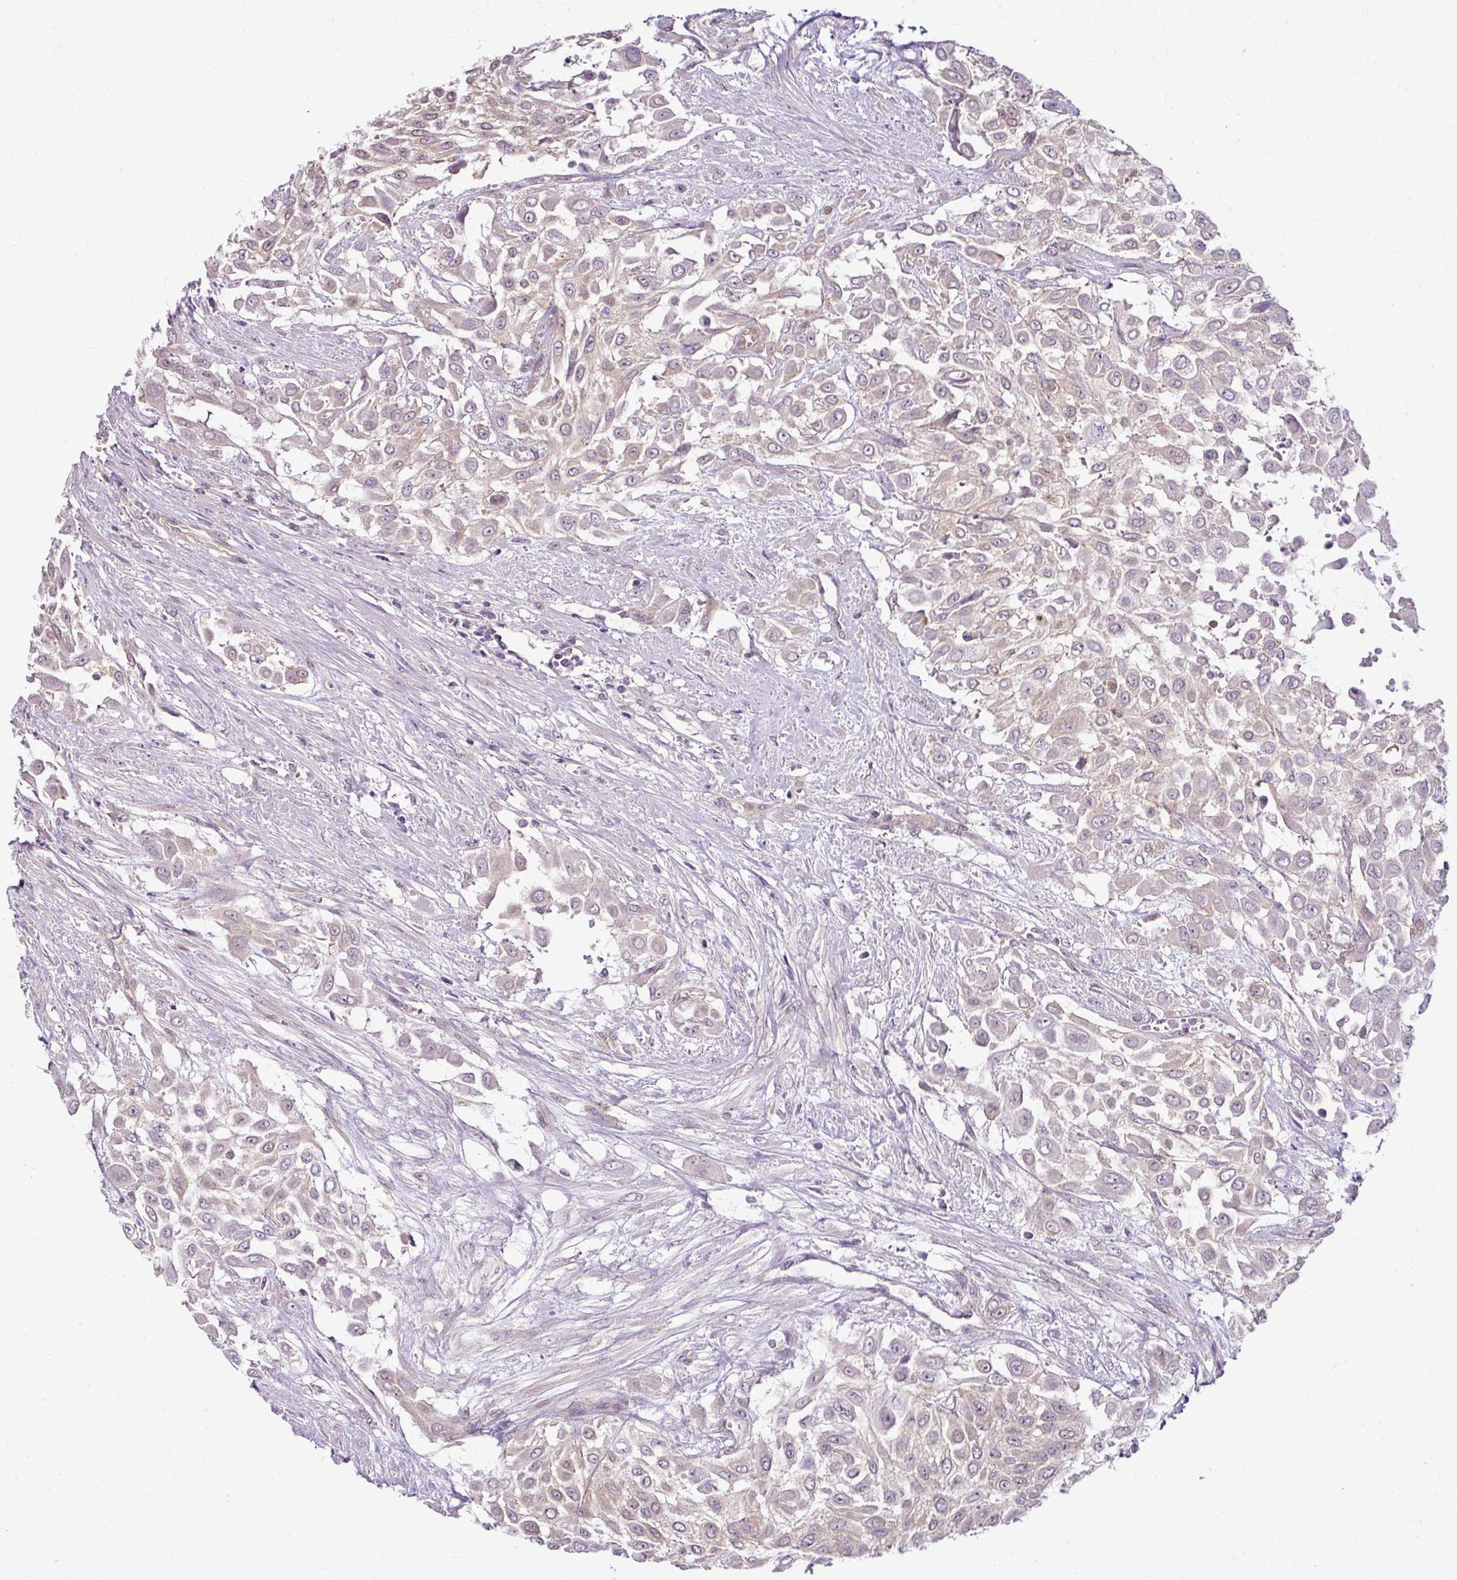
{"staining": {"intensity": "weak", "quantity": "<25%", "location": "cytoplasmic/membranous"}, "tissue": "urothelial cancer", "cell_type": "Tumor cells", "image_type": "cancer", "snomed": [{"axis": "morphology", "description": "Urothelial carcinoma, High grade"}, {"axis": "topography", "description": "Urinary bladder"}], "caption": "DAB (3,3'-diaminobenzidine) immunohistochemical staining of urothelial cancer displays no significant positivity in tumor cells.", "gene": "DERPC", "patient": {"sex": "male", "age": 57}}